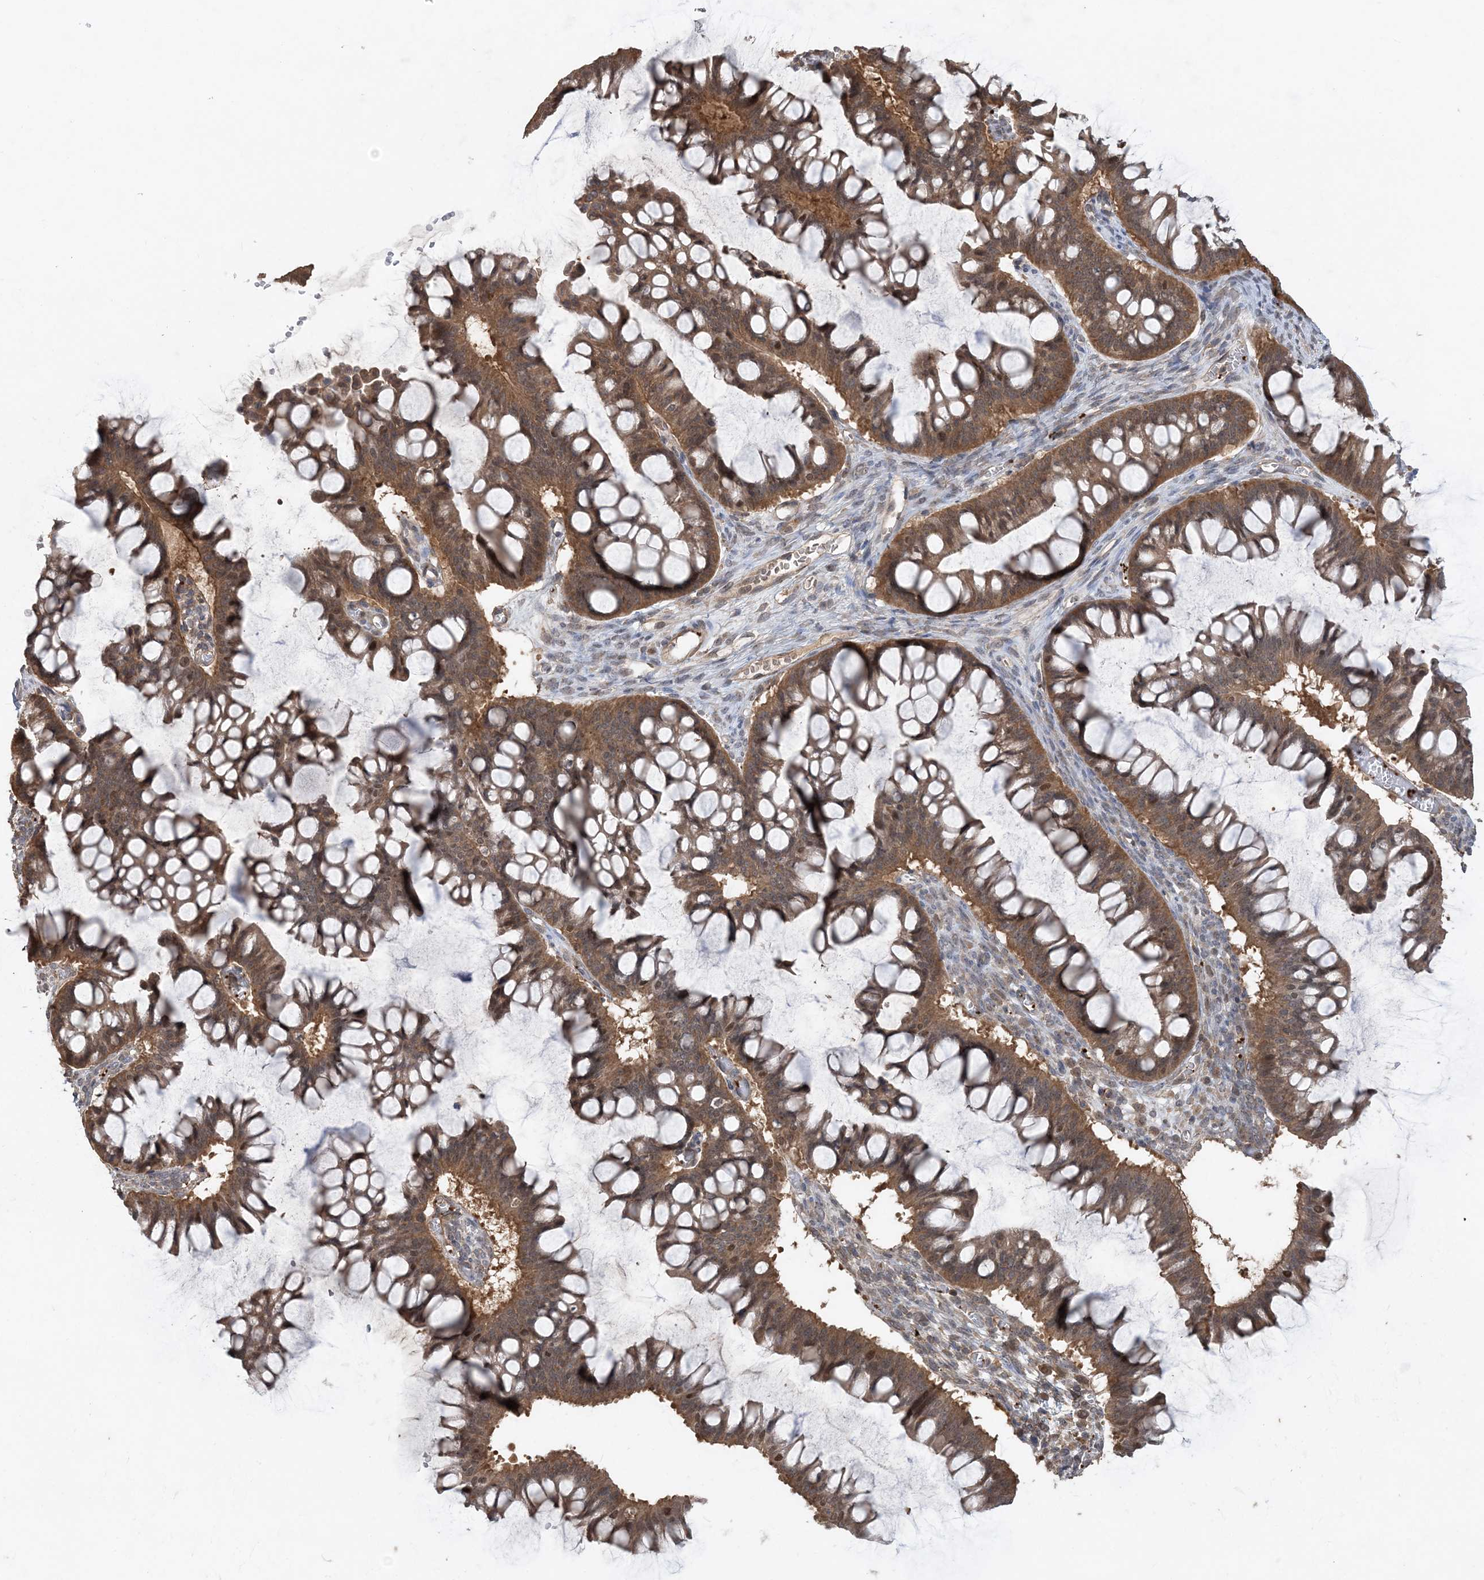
{"staining": {"intensity": "moderate", "quantity": ">75%", "location": "cytoplasmic/membranous"}, "tissue": "ovarian cancer", "cell_type": "Tumor cells", "image_type": "cancer", "snomed": [{"axis": "morphology", "description": "Cystadenocarcinoma, mucinous, NOS"}, {"axis": "topography", "description": "Ovary"}], "caption": "Immunohistochemistry (IHC) micrograph of human mucinous cystadenocarcinoma (ovarian) stained for a protein (brown), which shows medium levels of moderate cytoplasmic/membranous positivity in about >75% of tumor cells.", "gene": "ACYP1", "patient": {"sex": "female", "age": 73}}